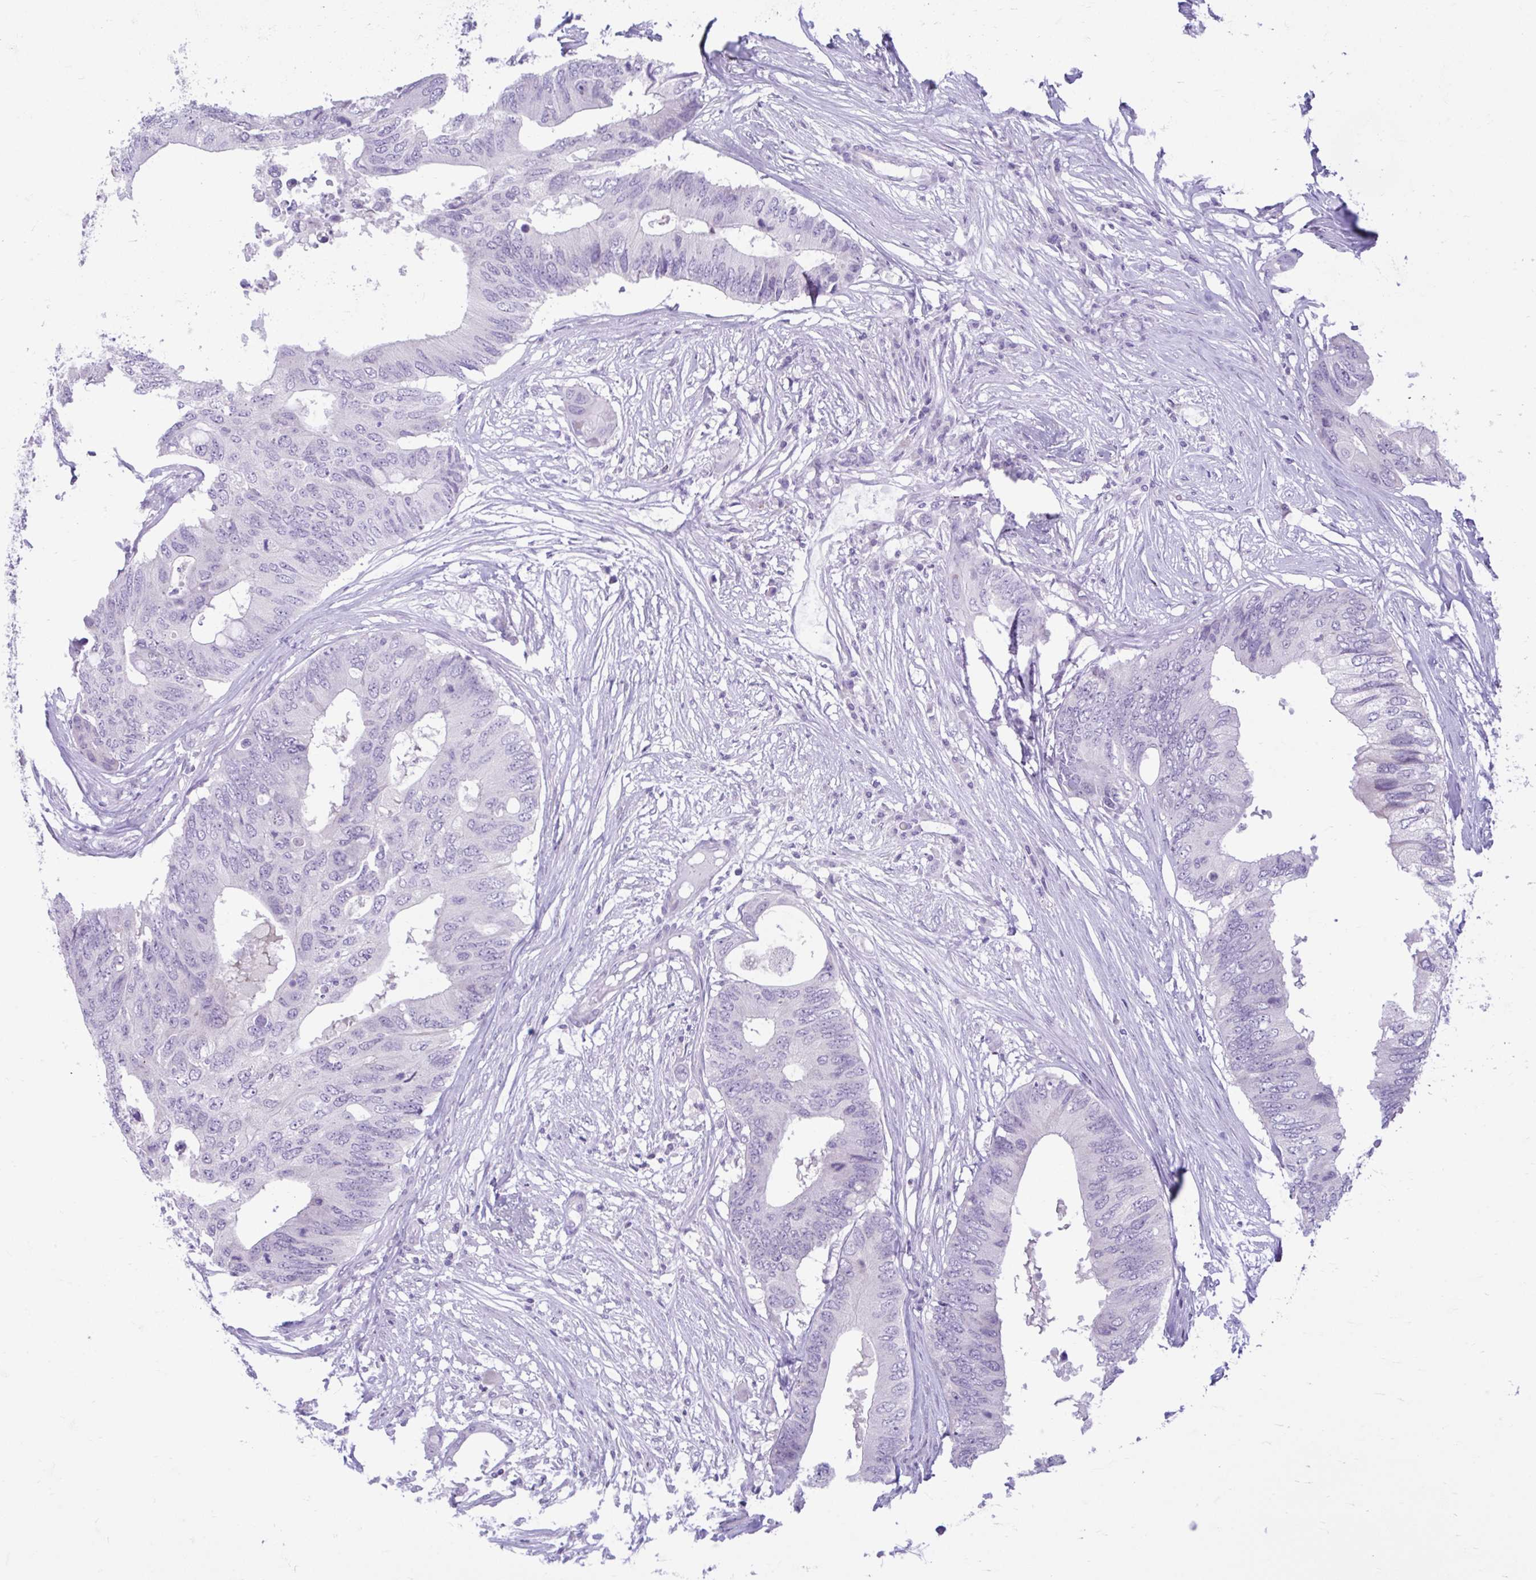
{"staining": {"intensity": "negative", "quantity": "none", "location": "none"}, "tissue": "colorectal cancer", "cell_type": "Tumor cells", "image_type": "cancer", "snomed": [{"axis": "morphology", "description": "Adenocarcinoma, NOS"}, {"axis": "topography", "description": "Colon"}], "caption": "The photomicrograph demonstrates no staining of tumor cells in colorectal cancer.", "gene": "FAM153A", "patient": {"sex": "male", "age": 71}}